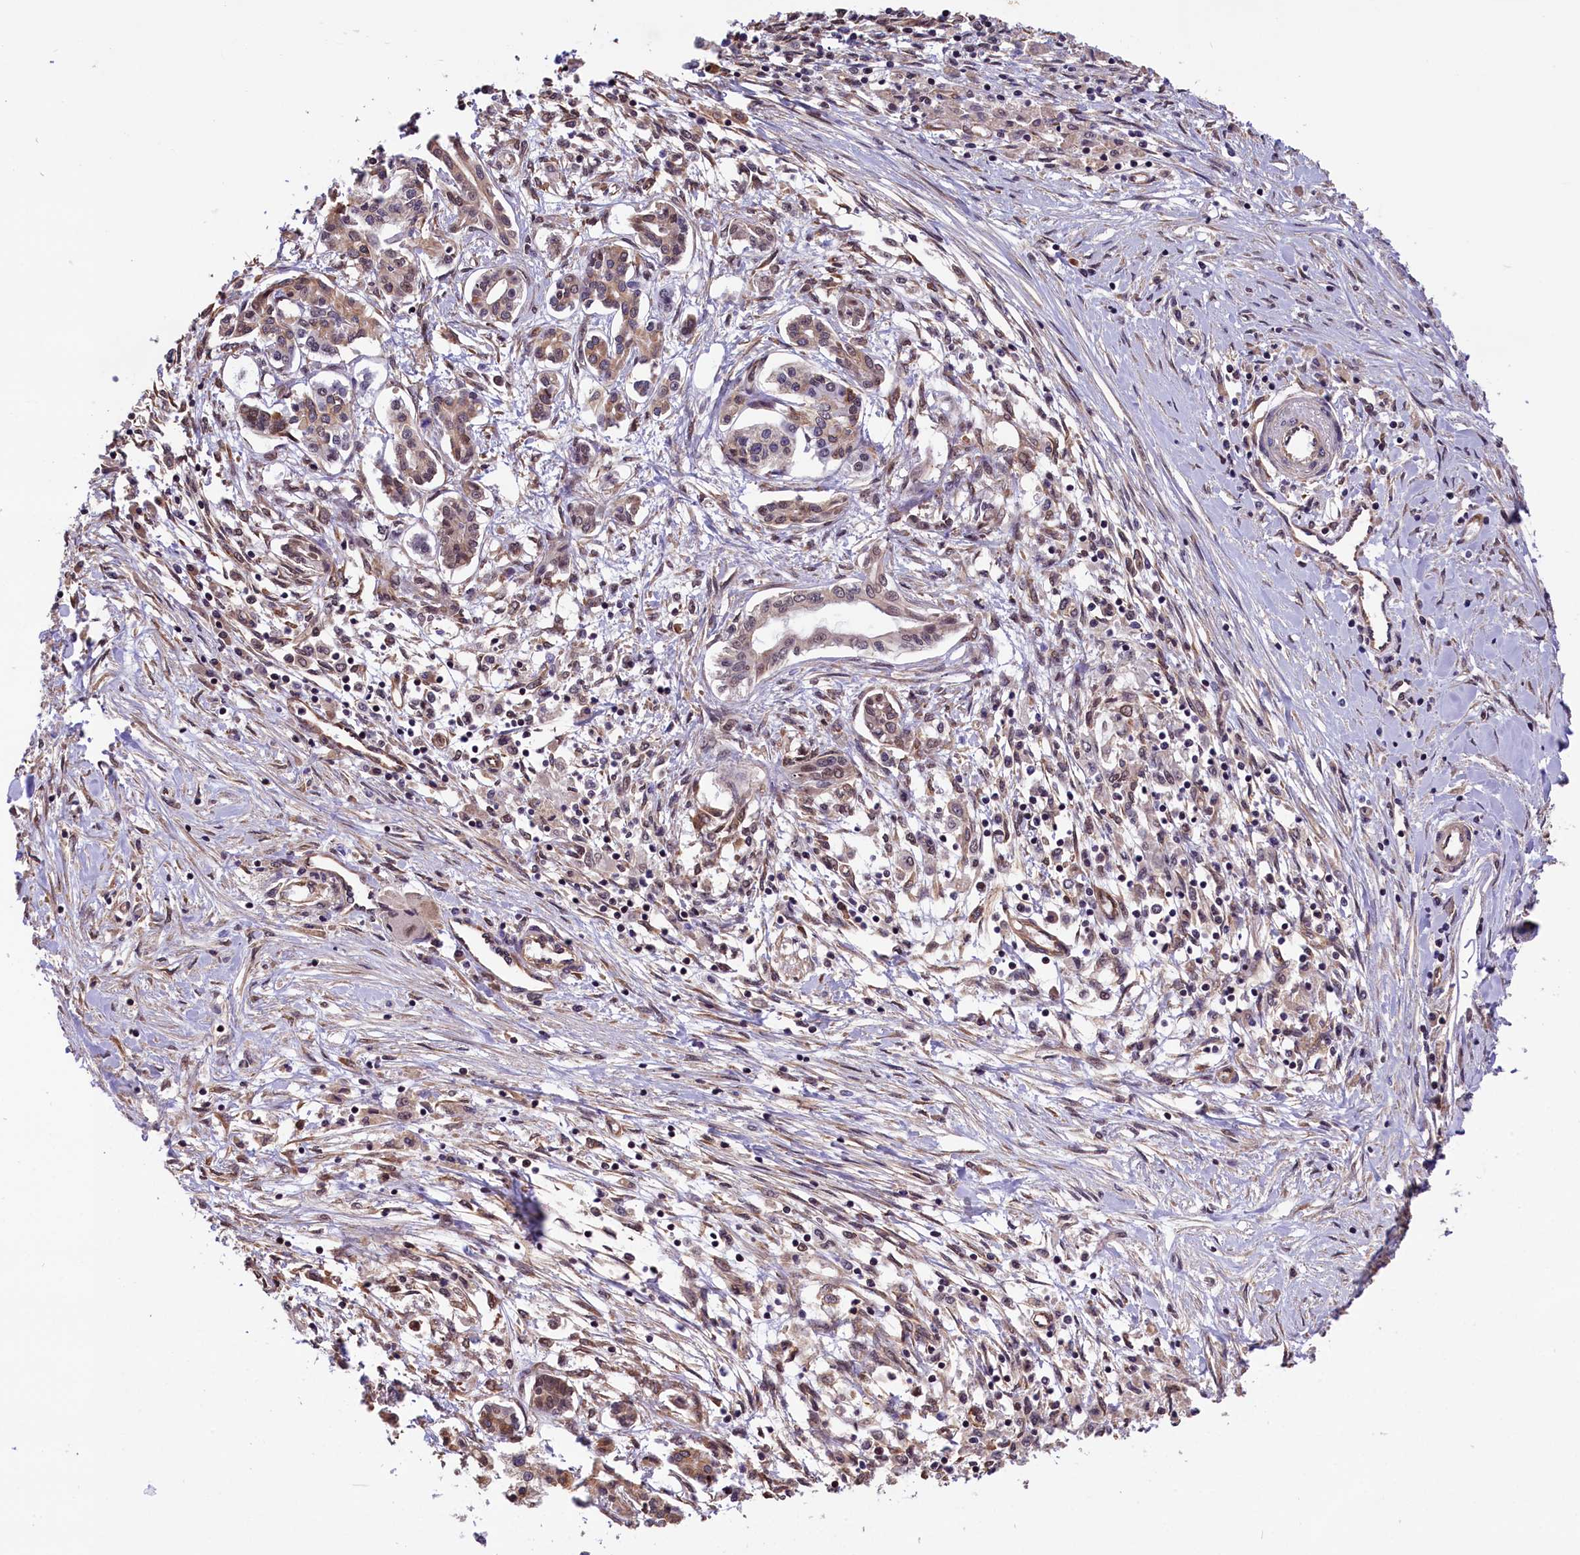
{"staining": {"intensity": "moderate", "quantity": "25%-75%", "location": "cytoplasmic/membranous,nuclear"}, "tissue": "pancreatic cancer", "cell_type": "Tumor cells", "image_type": "cancer", "snomed": [{"axis": "morphology", "description": "Adenocarcinoma, NOS"}, {"axis": "topography", "description": "Pancreas"}], "caption": "Immunohistochemistry (DAB) staining of pancreatic cancer reveals moderate cytoplasmic/membranous and nuclear protein staining in about 25%-75% of tumor cells.", "gene": "ZC3H4", "patient": {"sex": "female", "age": 50}}